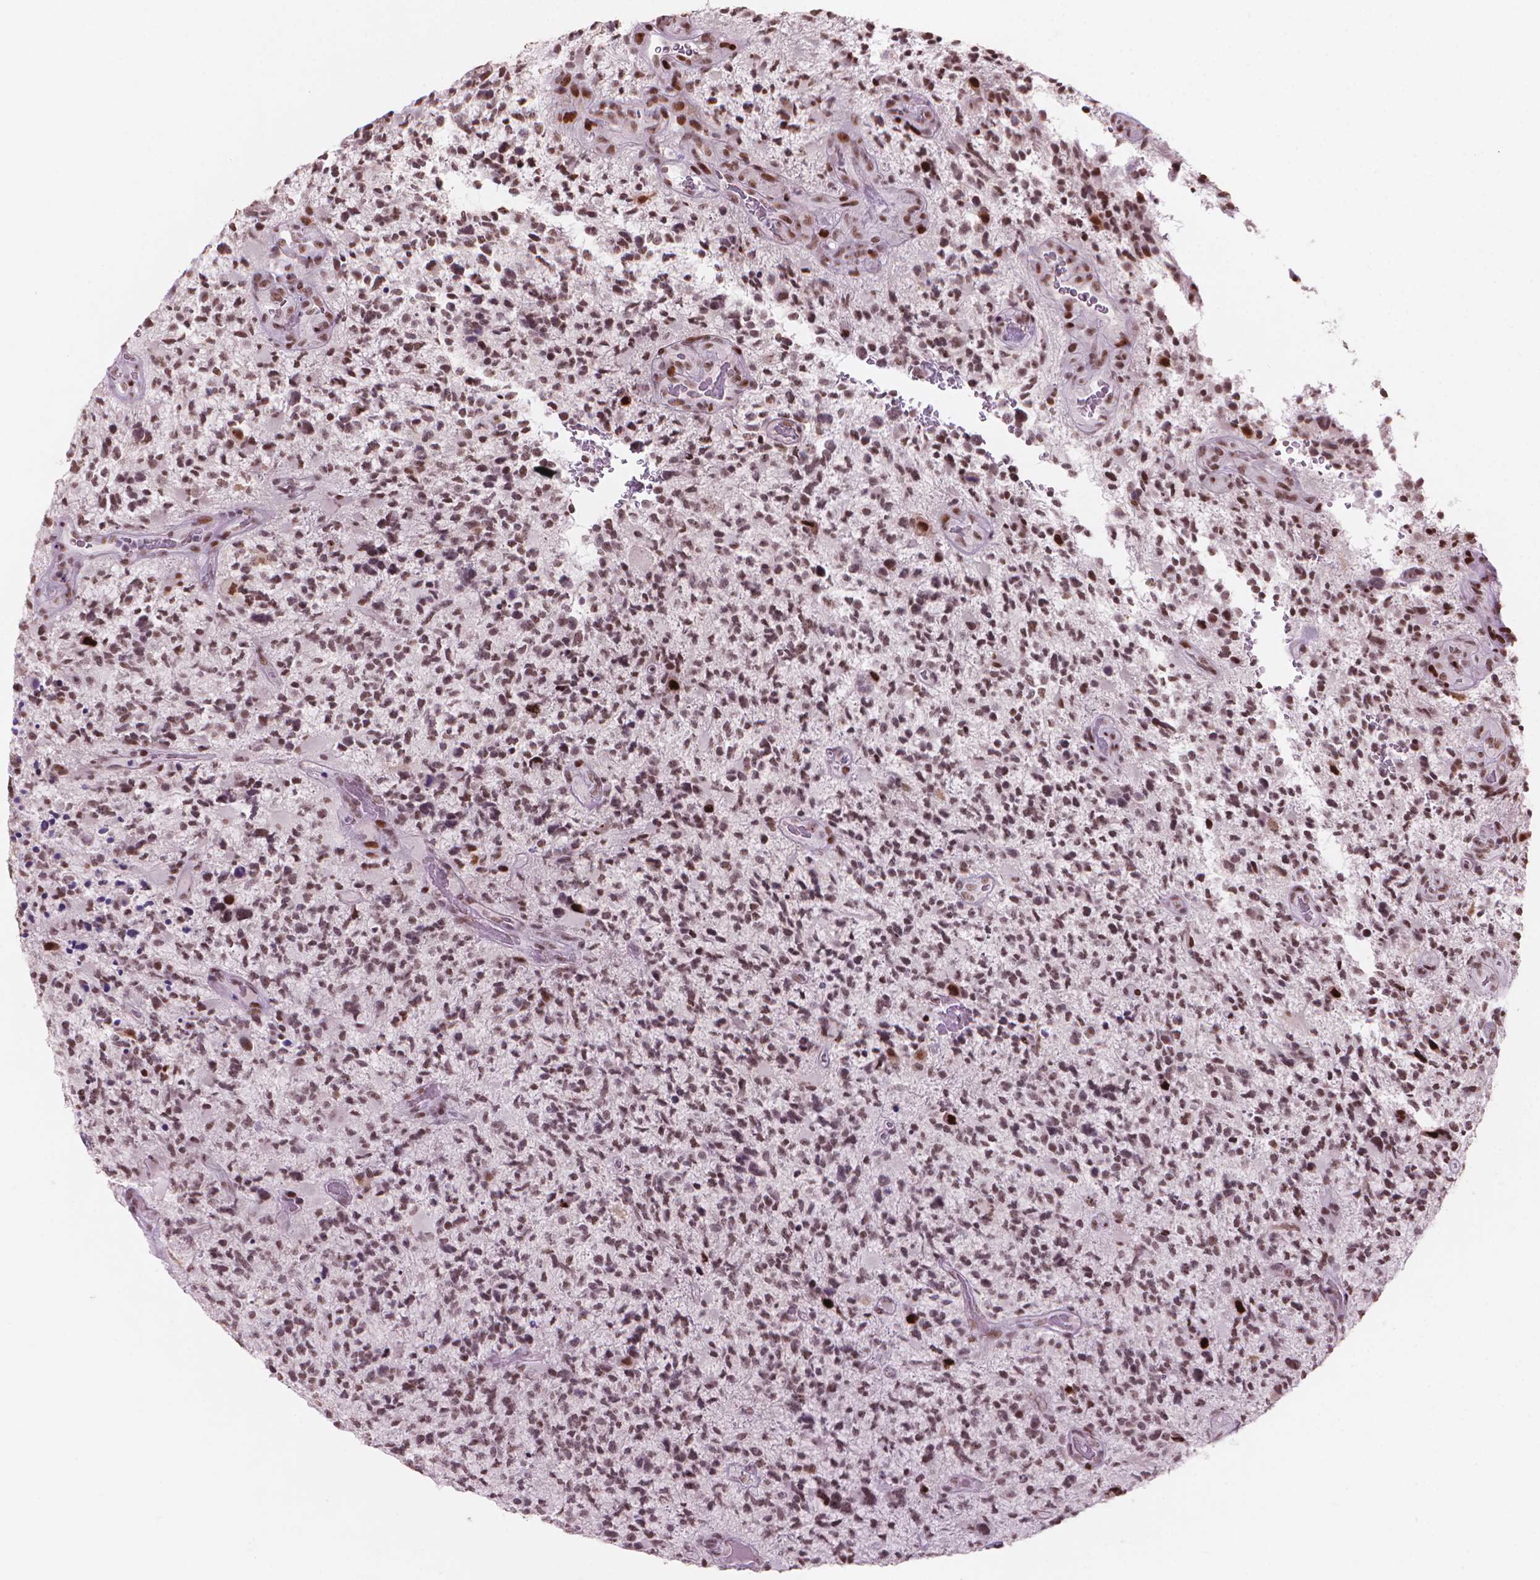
{"staining": {"intensity": "moderate", "quantity": ">75%", "location": "nuclear"}, "tissue": "glioma", "cell_type": "Tumor cells", "image_type": "cancer", "snomed": [{"axis": "morphology", "description": "Glioma, malignant, High grade"}, {"axis": "topography", "description": "Brain"}], "caption": "Glioma tissue exhibits moderate nuclear positivity in approximately >75% of tumor cells", "gene": "HES7", "patient": {"sex": "female", "age": 71}}